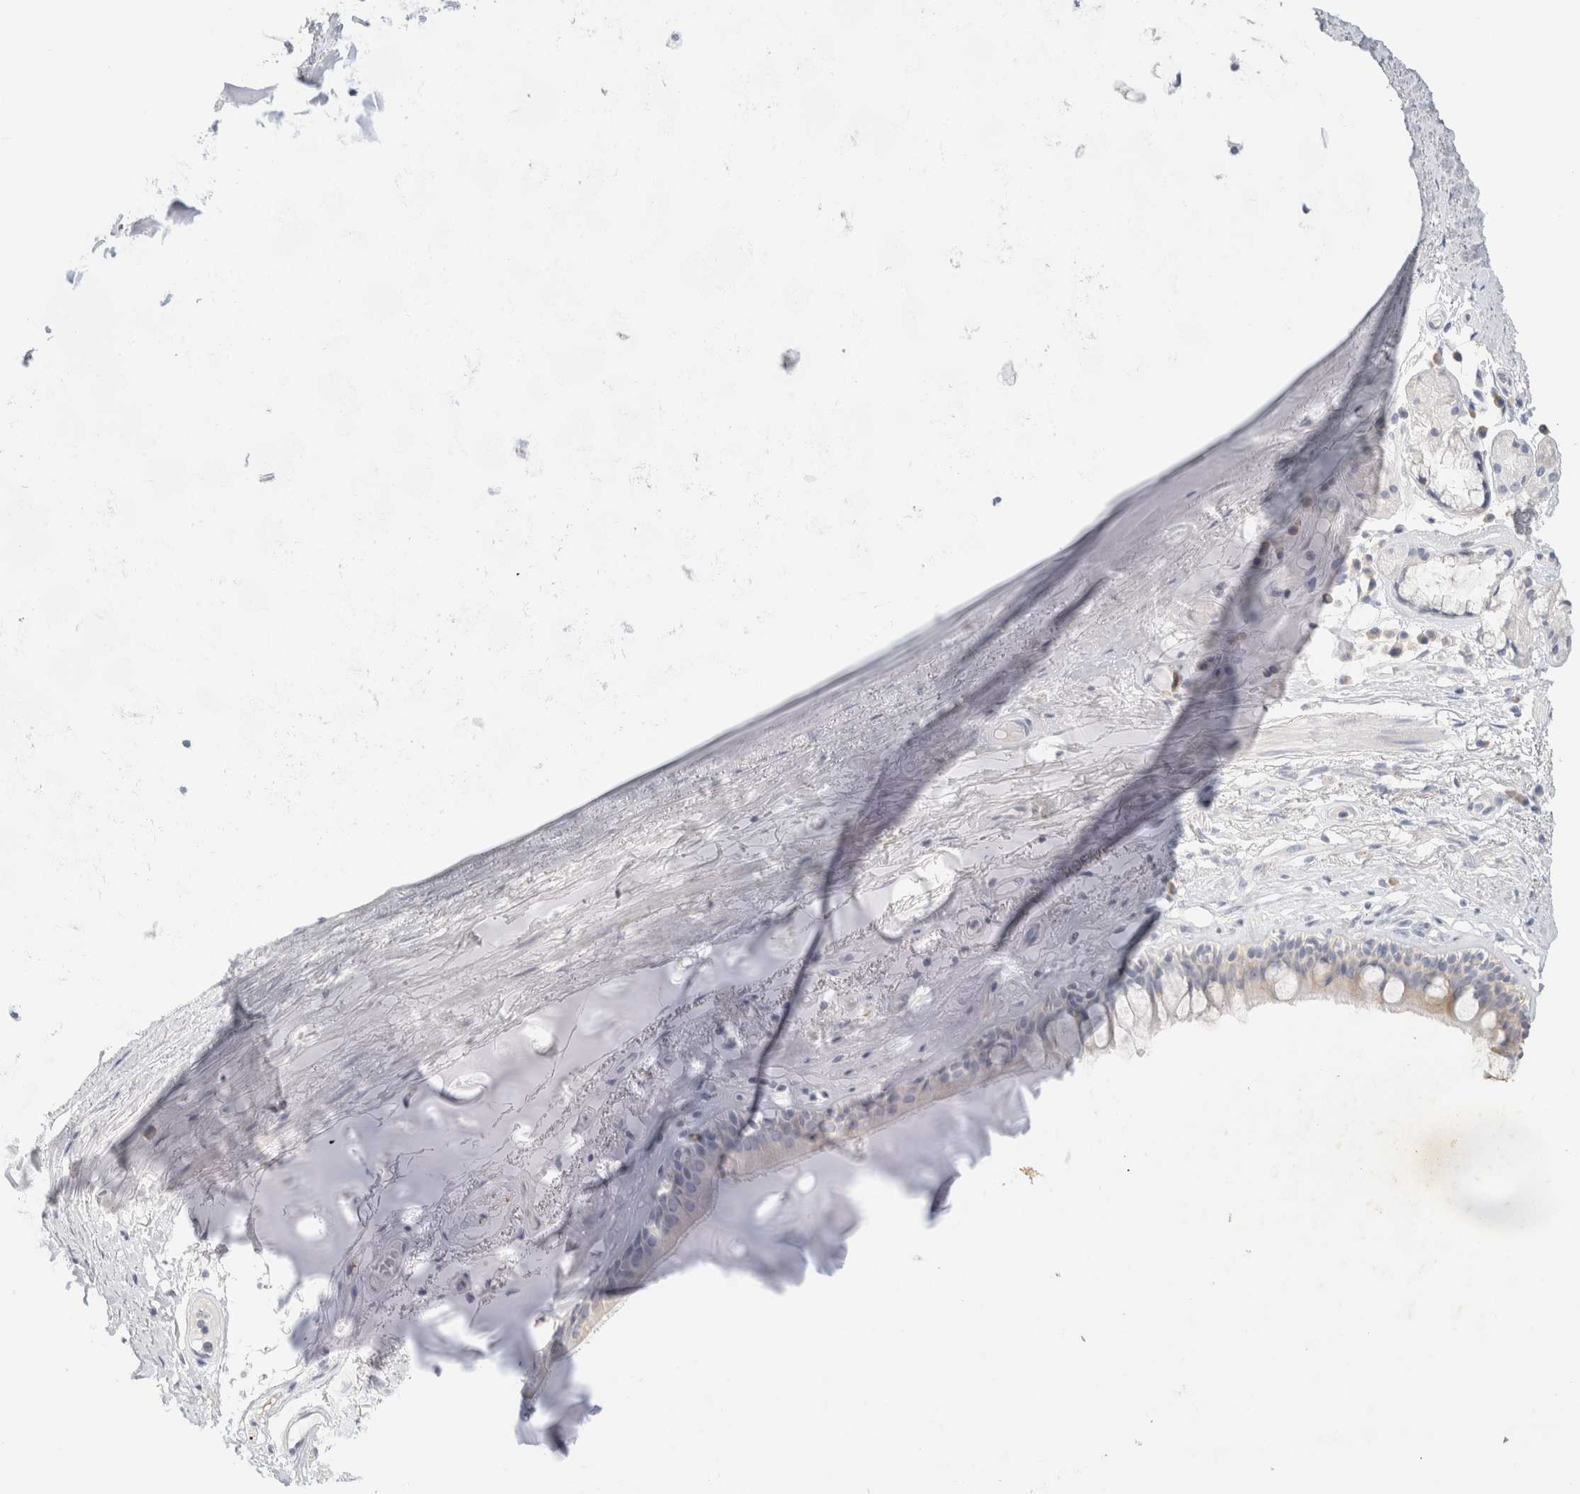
{"staining": {"intensity": "negative", "quantity": "none", "location": "none"}, "tissue": "bronchus", "cell_type": "Respiratory epithelial cells", "image_type": "normal", "snomed": [{"axis": "morphology", "description": "Normal tissue, NOS"}, {"axis": "topography", "description": "Cartilage tissue"}], "caption": "A high-resolution image shows IHC staining of unremarkable bronchus, which displays no significant staining in respiratory epithelial cells. (Stains: DAB immunohistochemistry (IHC) with hematoxylin counter stain, Microscopy: brightfield microscopy at high magnification).", "gene": "NEFM", "patient": {"sex": "female", "age": 63}}